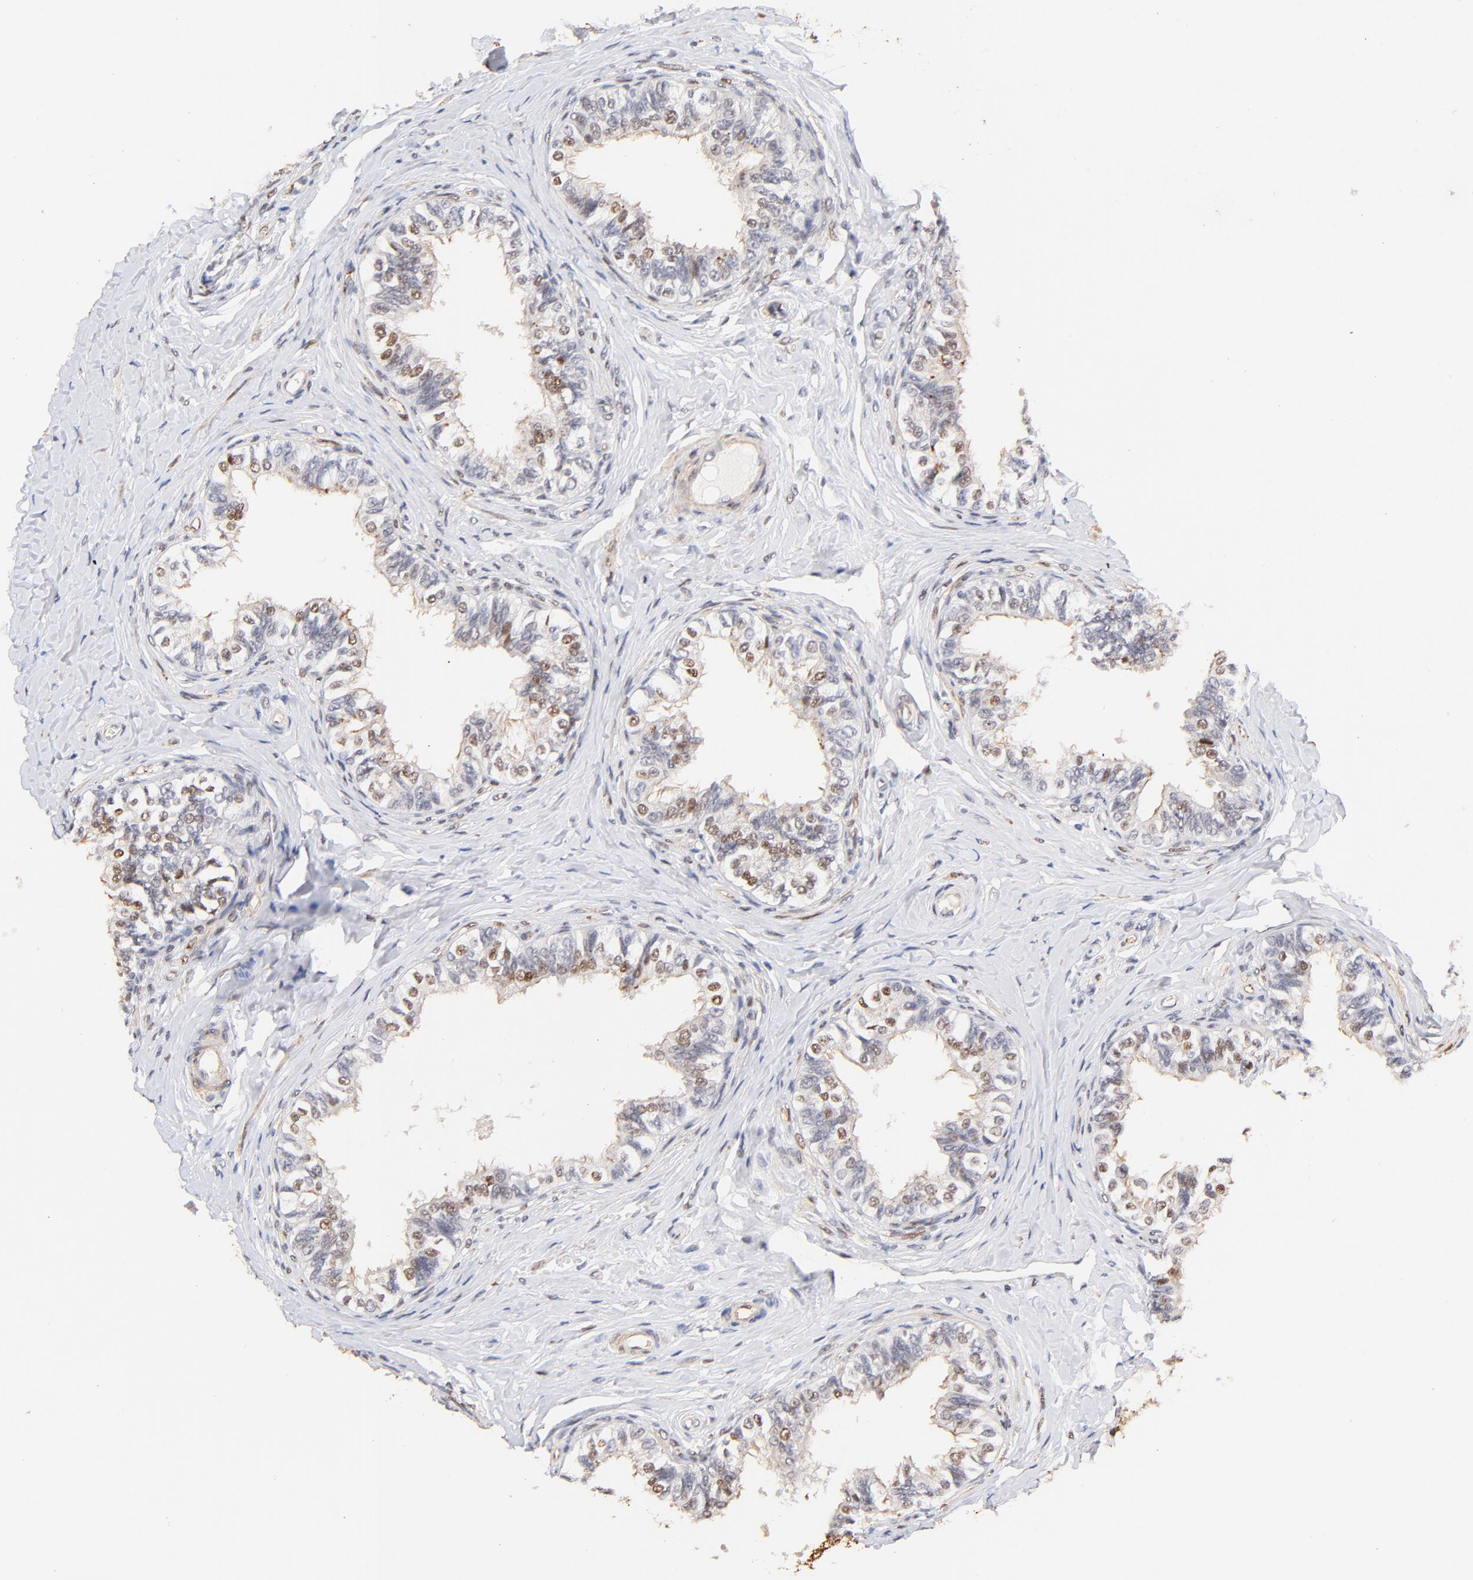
{"staining": {"intensity": "weak", "quantity": "25%-75%", "location": "nuclear"}, "tissue": "epididymis", "cell_type": "Glandular cells", "image_type": "normal", "snomed": [{"axis": "morphology", "description": "Normal tissue, NOS"}, {"axis": "topography", "description": "Soft tissue"}, {"axis": "topography", "description": "Epididymis"}], "caption": "Immunohistochemical staining of normal human epididymis reveals low levels of weak nuclear positivity in about 25%-75% of glandular cells. (DAB (3,3'-diaminobenzidine) IHC, brown staining for protein, blue staining for nuclei).", "gene": "ZFP92", "patient": {"sex": "male", "age": 26}}